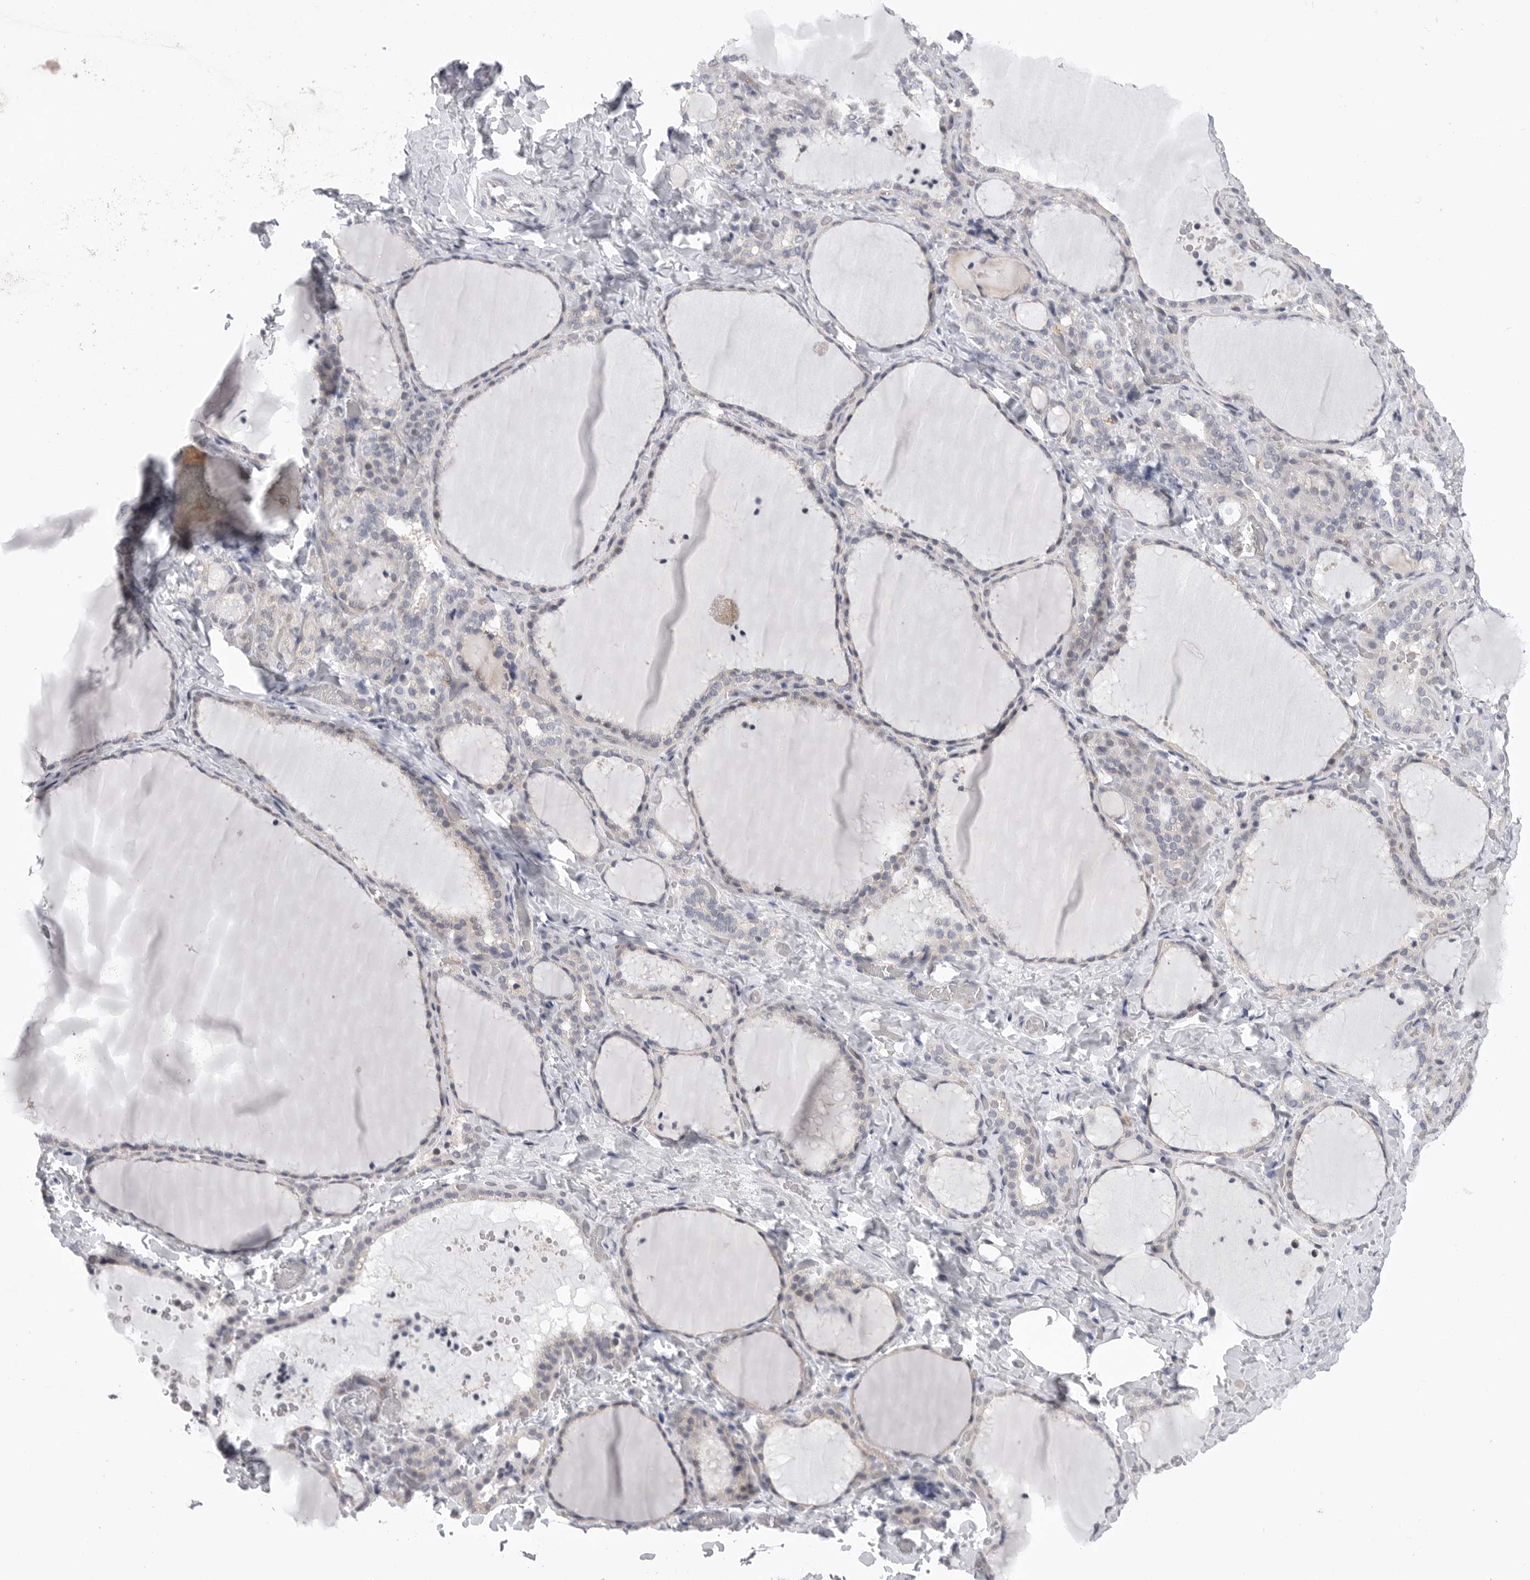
{"staining": {"intensity": "negative", "quantity": "none", "location": "none"}, "tissue": "thyroid gland", "cell_type": "Glandular cells", "image_type": "normal", "snomed": [{"axis": "morphology", "description": "Normal tissue, NOS"}, {"axis": "topography", "description": "Thyroid gland"}], "caption": "The image shows no staining of glandular cells in unremarkable thyroid gland. (DAB immunohistochemistry, high magnification).", "gene": "FBXO43", "patient": {"sex": "female", "age": 22}}